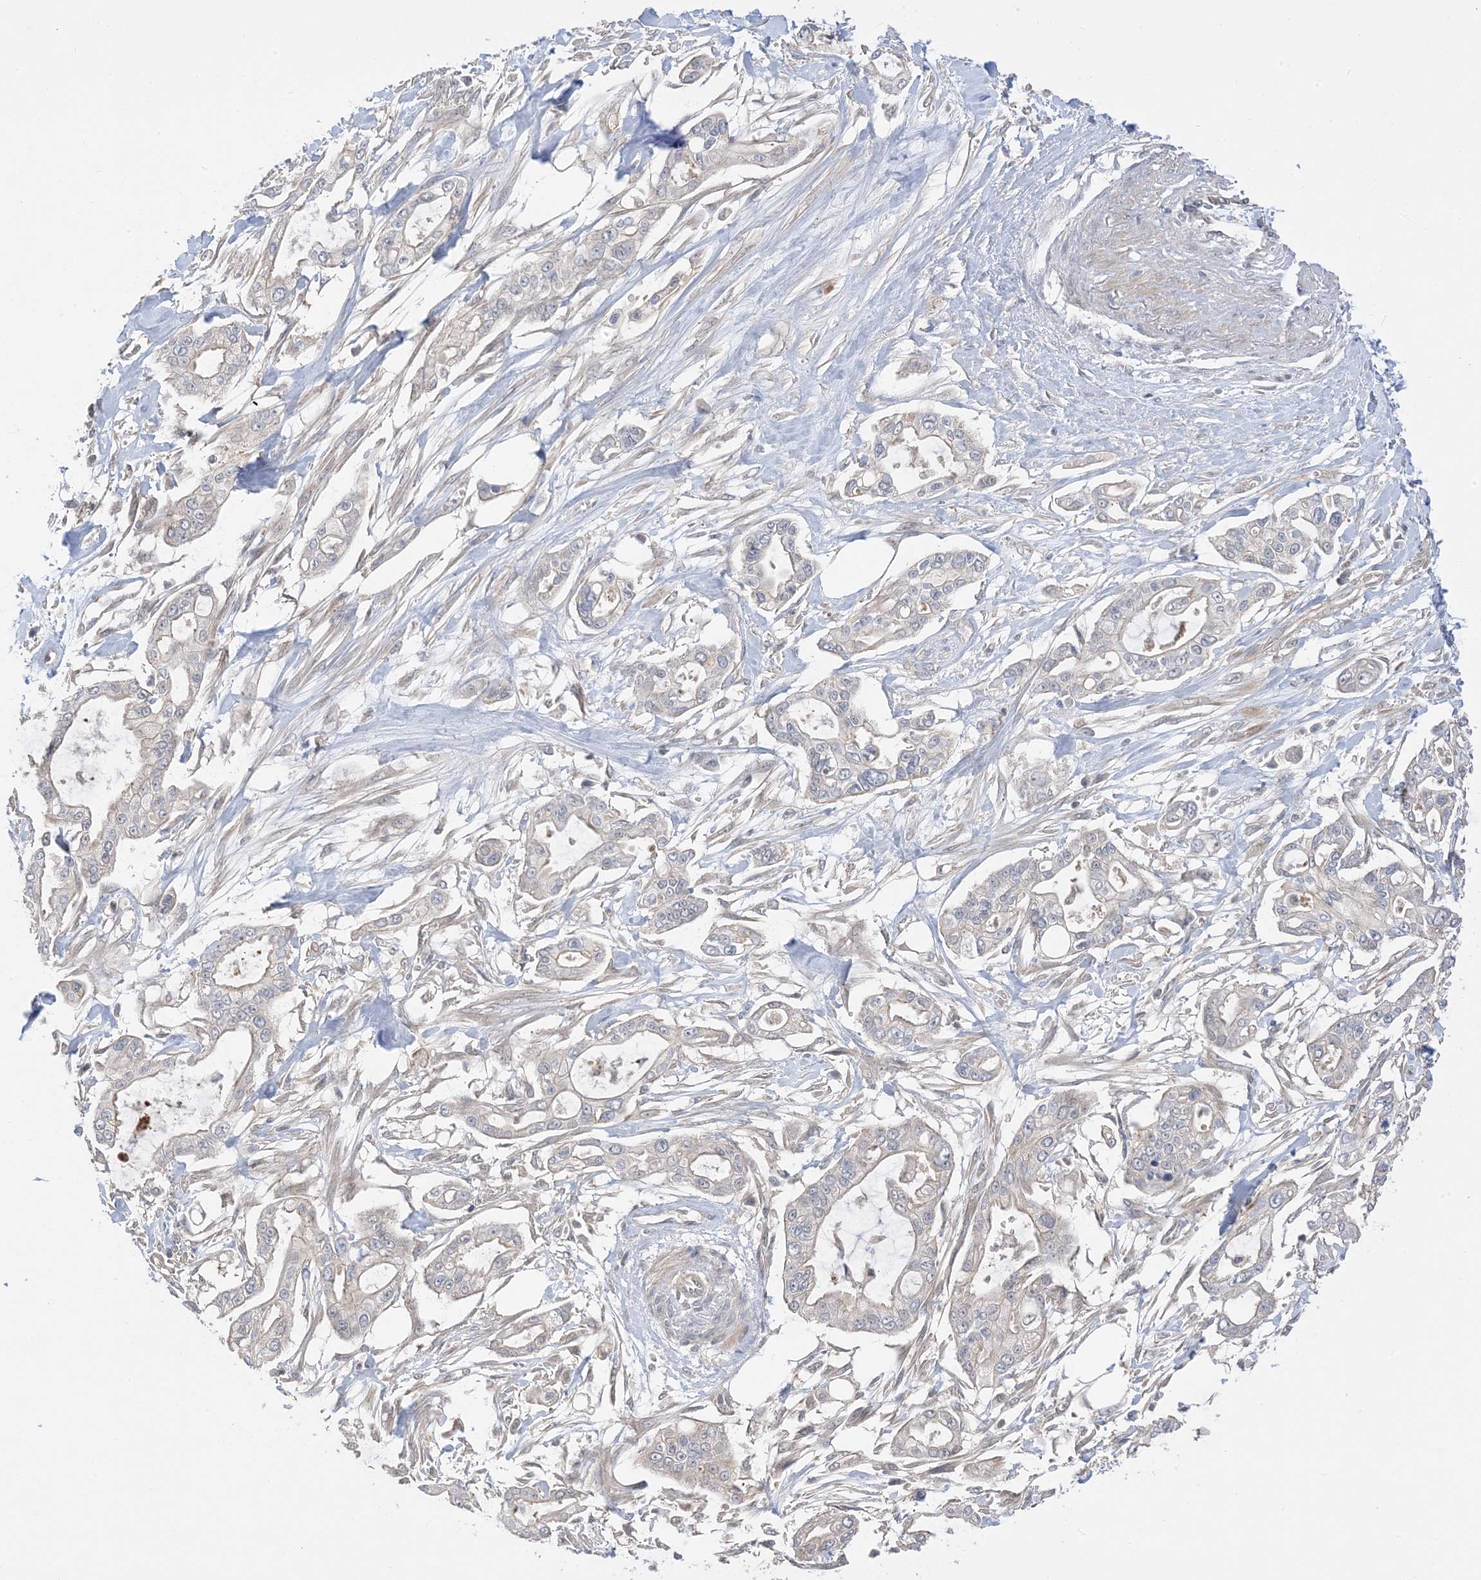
{"staining": {"intensity": "negative", "quantity": "none", "location": "none"}, "tissue": "pancreatic cancer", "cell_type": "Tumor cells", "image_type": "cancer", "snomed": [{"axis": "morphology", "description": "Adenocarcinoma, NOS"}, {"axis": "topography", "description": "Pancreas"}], "caption": "The histopathology image demonstrates no significant expression in tumor cells of pancreatic cancer (adenocarcinoma).", "gene": "WDR26", "patient": {"sex": "male", "age": 68}}